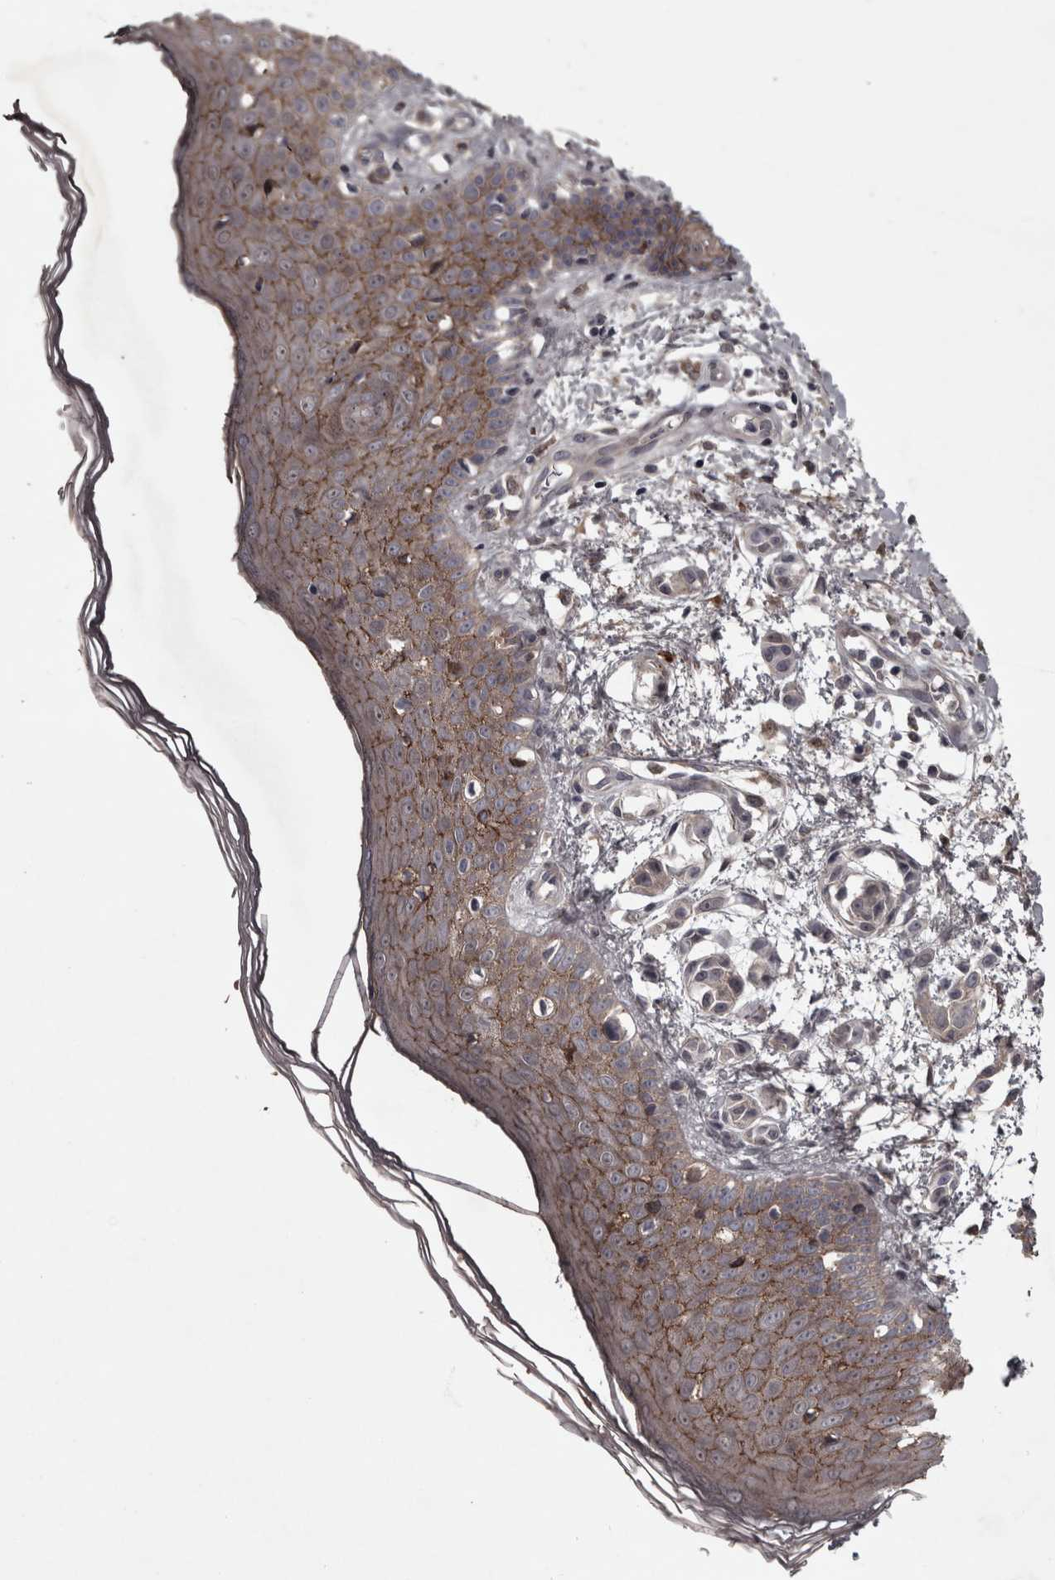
{"staining": {"intensity": "moderate", "quantity": "25%-75%", "location": "cytoplasmic/membranous"}, "tissue": "skin", "cell_type": "Fibroblasts", "image_type": "normal", "snomed": [{"axis": "morphology", "description": "Normal tissue, NOS"}, {"axis": "morphology", "description": "Inflammation, NOS"}, {"axis": "topography", "description": "Skin"}], "caption": "Immunohistochemical staining of unremarkable skin displays 25%-75% levels of moderate cytoplasmic/membranous protein expression in about 25%-75% of fibroblasts.", "gene": "PCDH17", "patient": {"sex": "female", "age": 44}}